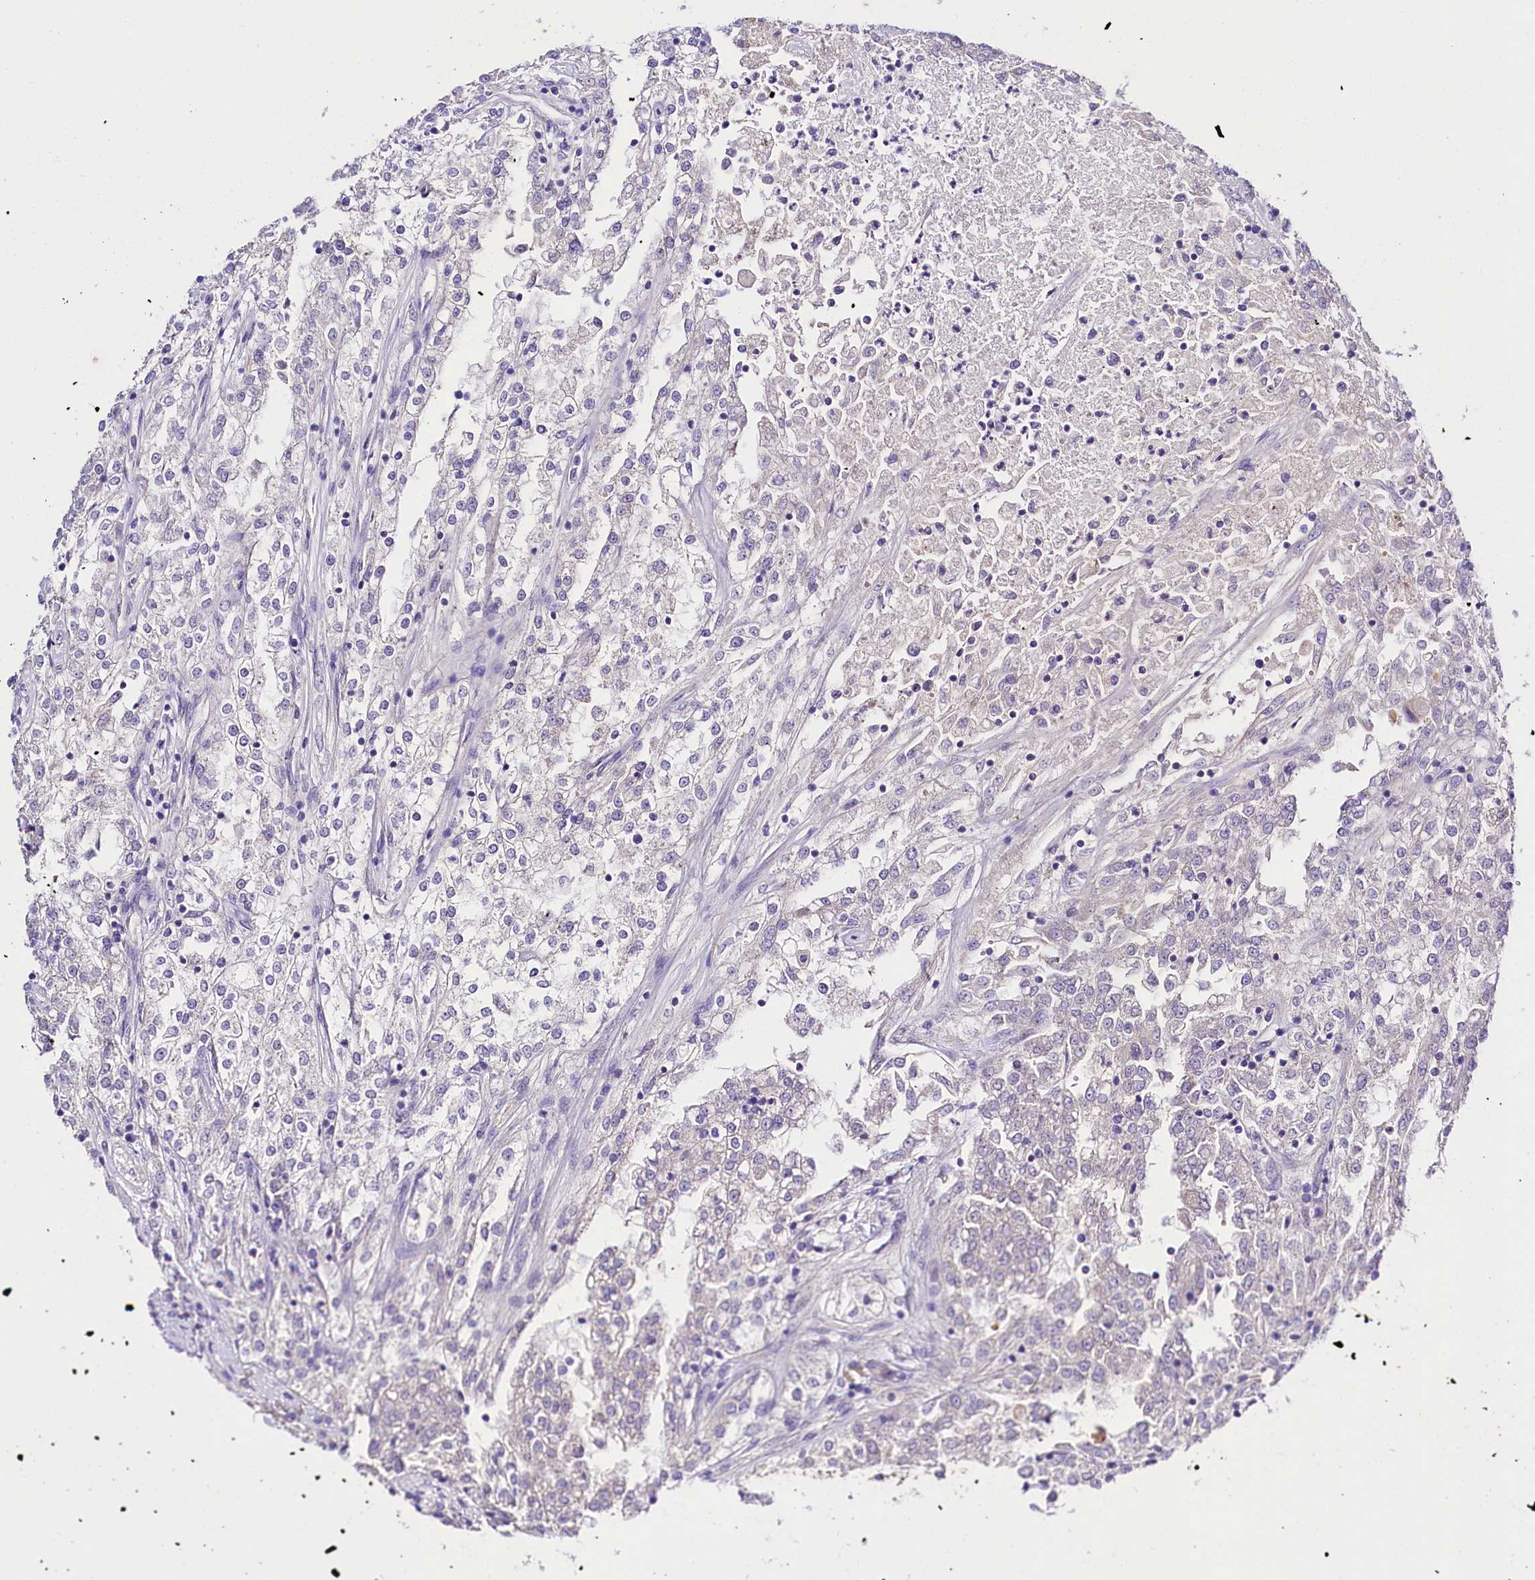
{"staining": {"intensity": "negative", "quantity": "none", "location": "none"}, "tissue": "renal cancer", "cell_type": "Tumor cells", "image_type": "cancer", "snomed": [{"axis": "morphology", "description": "Adenocarcinoma, NOS"}, {"axis": "topography", "description": "Kidney"}], "caption": "A histopathology image of renal cancer stained for a protein reveals no brown staining in tumor cells. Brightfield microscopy of immunohistochemistry (IHC) stained with DAB (brown) and hematoxylin (blue), captured at high magnification.", "gene": "SLC7A1", "patient": {"sex": "female", "age": 52}}